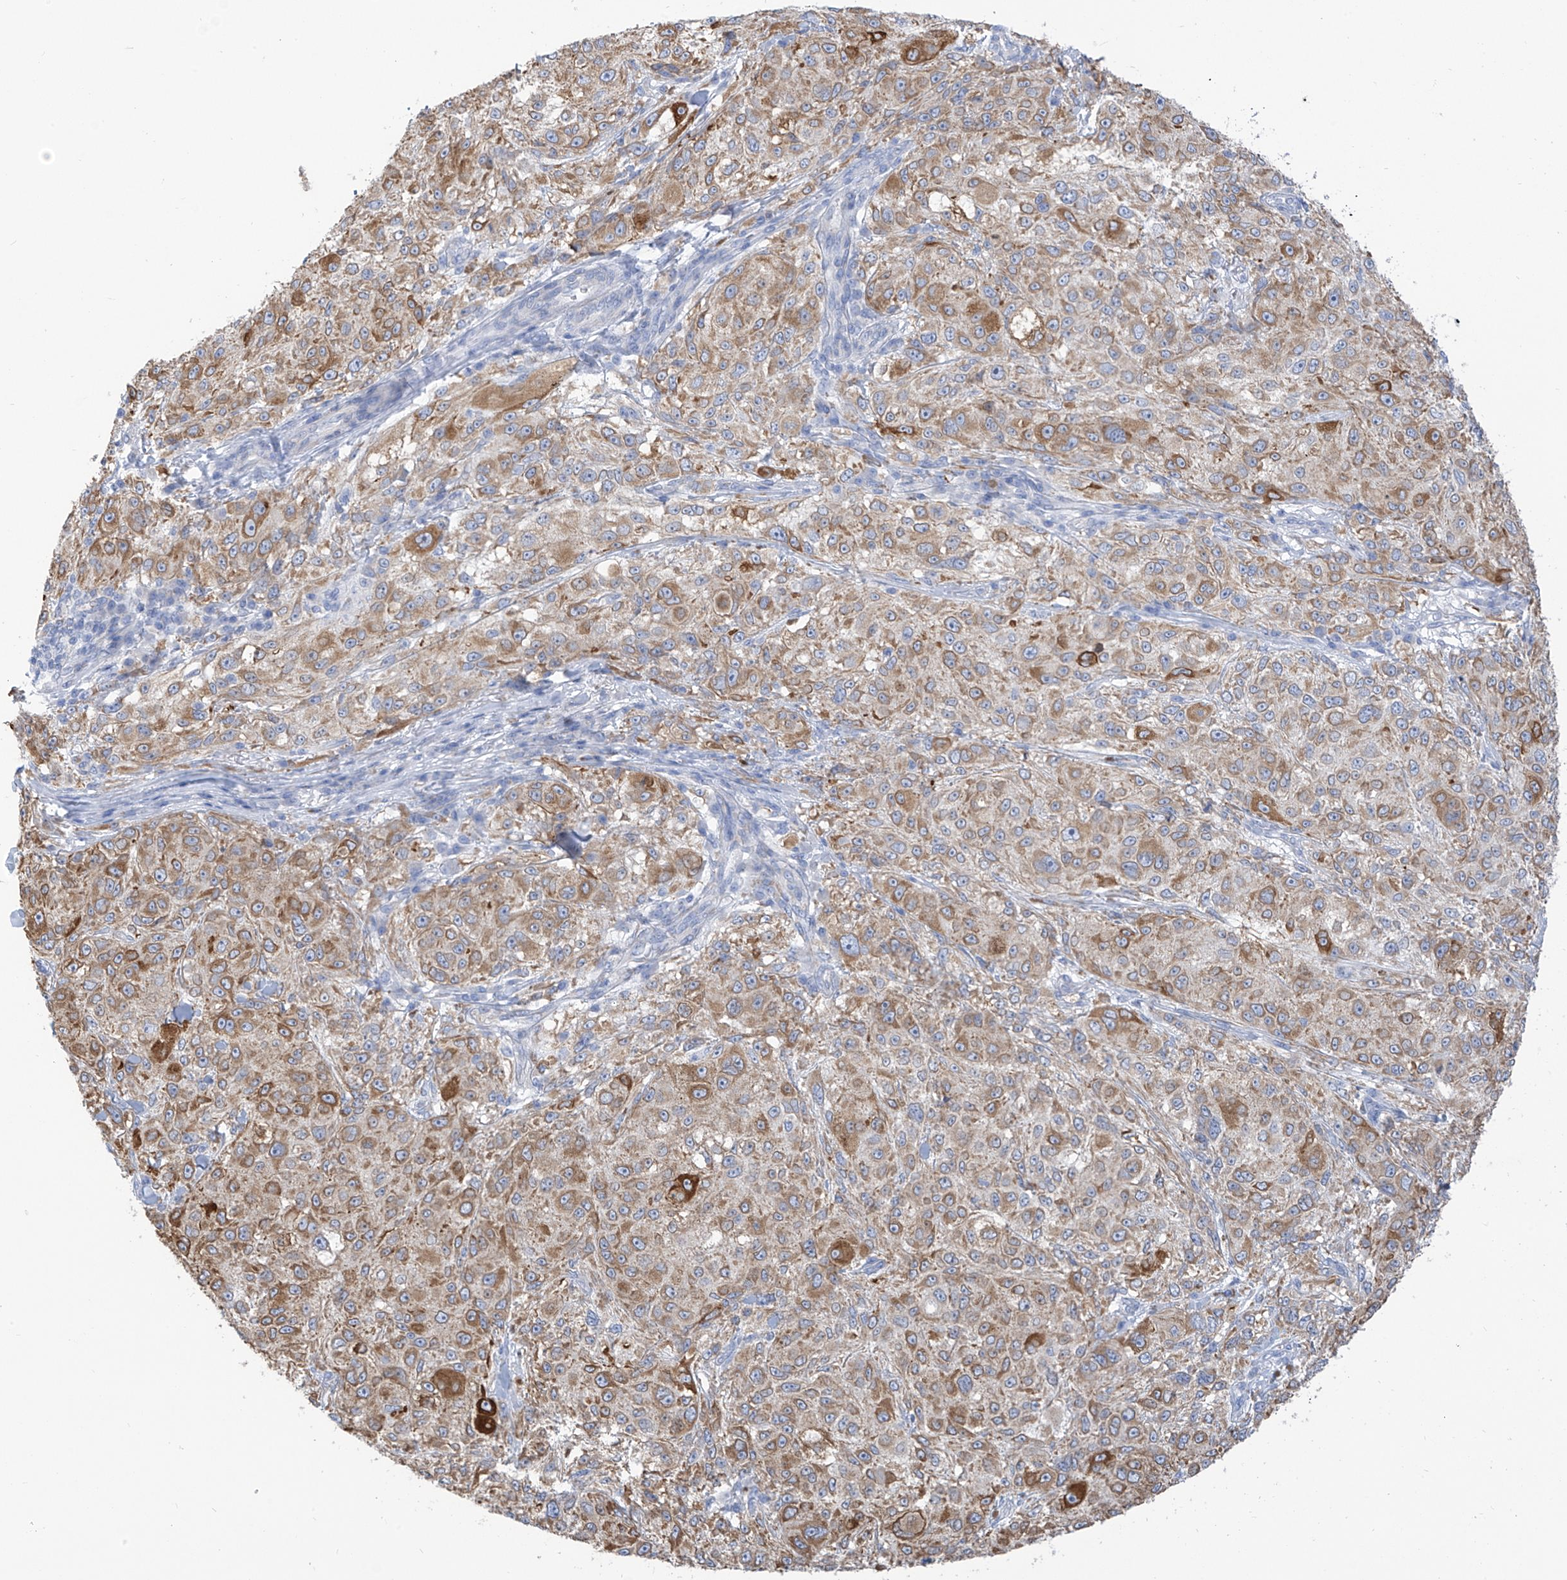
{"staining": {"intensity": "moderate", "quantity": ">75%", "location": "cytoplasmic/membranous"}, "tissue": "melanoma", "cell_type": "Tumor cells", "image_type": "cancer", "snomed": [{"axis": "morphology", "description": "Necrosis, NOS"}, {"axis": "morphology", "description": "Malignant melanoma, NOS"}, {"axis": "topography", "description": "Skin"}], "caption": "Melanoma stained with a brown dye exhibits moderate cytoplasmic/membranous positive expression in about >75% of tumor cells.", "gene": "RCN2", "patient": {"sex": "female", "age": 87}}